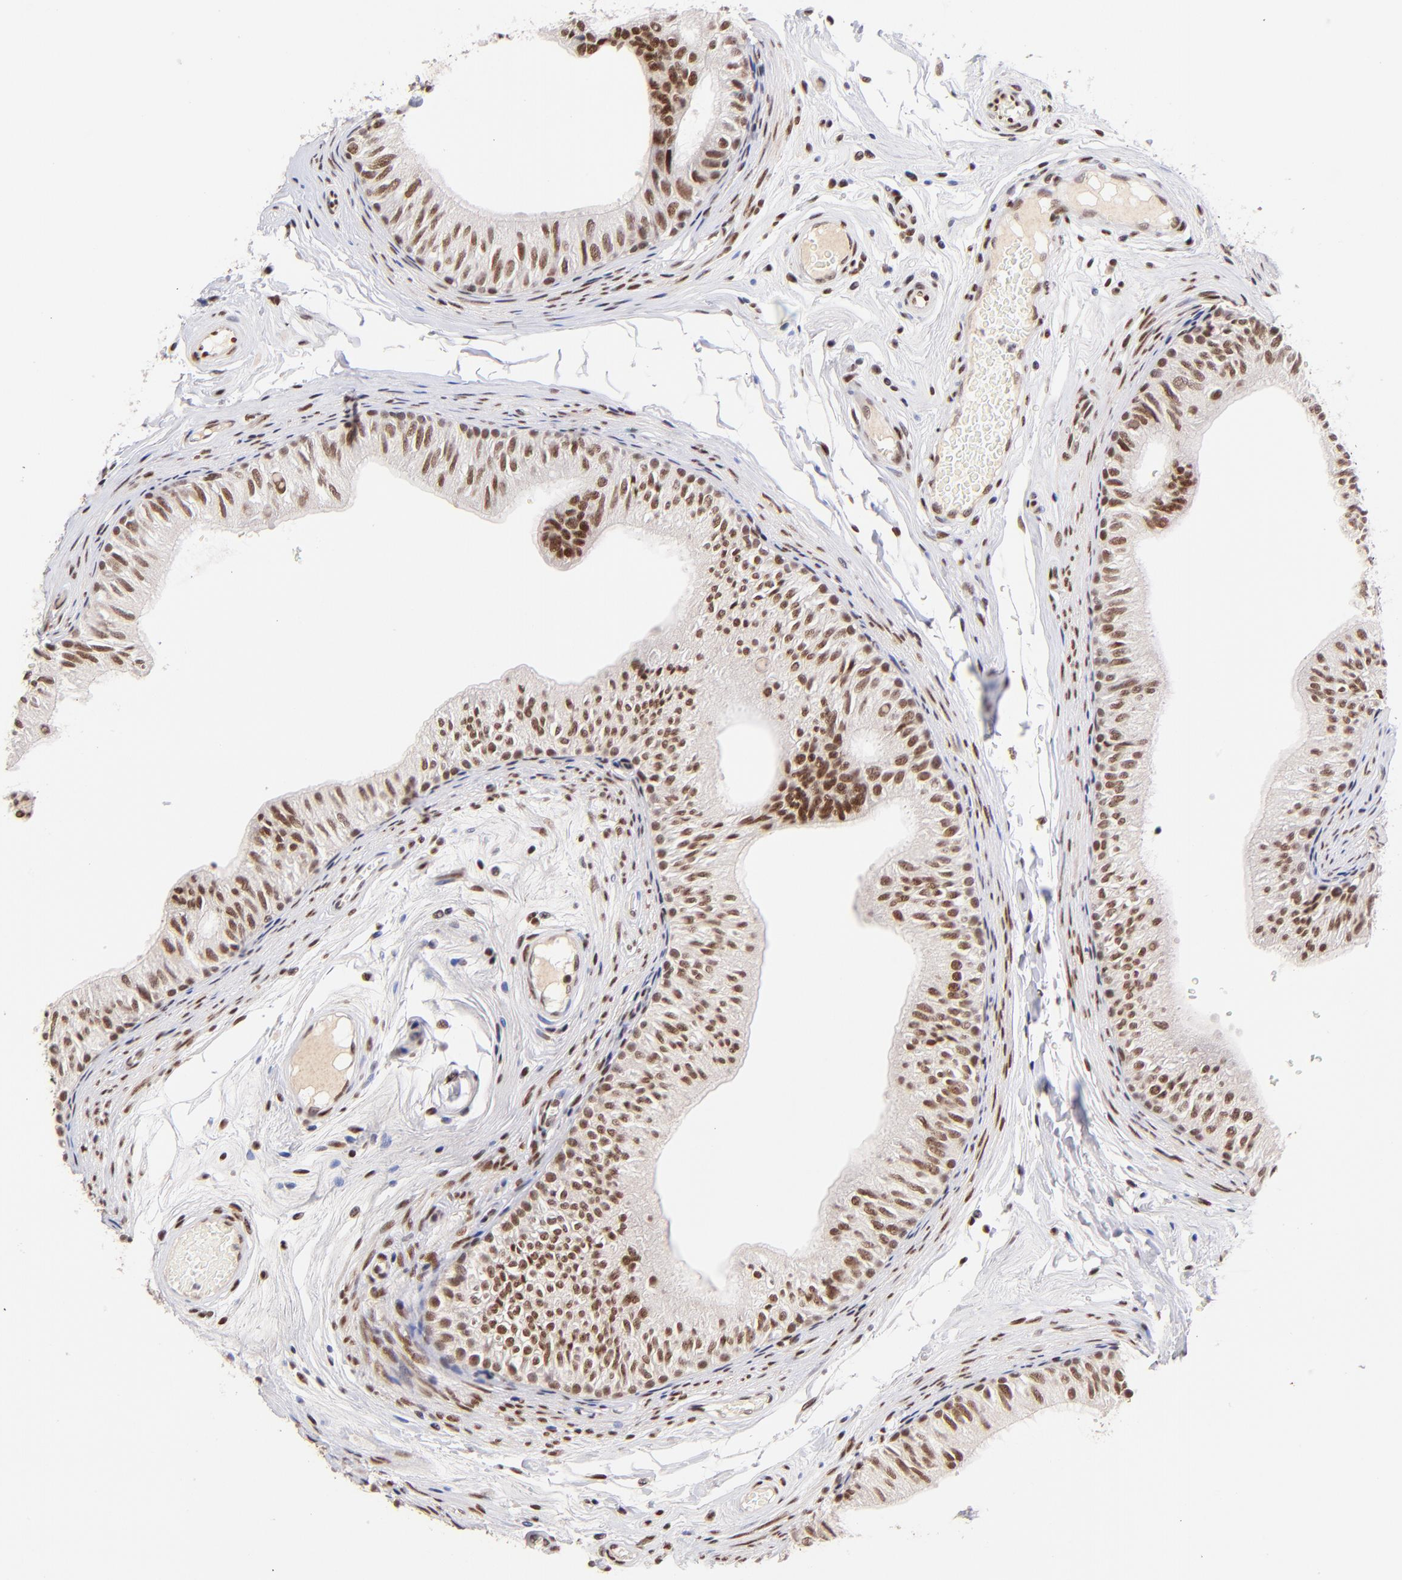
{"staining": {"intensity": "moderate", "quantity": ">75%", "location": "nuclear"}, "tissue": "epididymis", "cell_type": "Glandular cells", "image_type": "normal", "snomed": [{"axis": "morphology", "description": "Normal tissue, NOS"}, {"axis": "topography", "description": "Testis"}, {"axis": "topography", "description": "Epididymis"}], "caption": "An immunohistochemistry (IHC) image of unremarkable tissue is shown. Protein staining in brown highlights moderate nuclear positivity in epididymis within glandular cells.", "gene": "MIDEAS", "patient": {"sex": "male", "age": 36}}